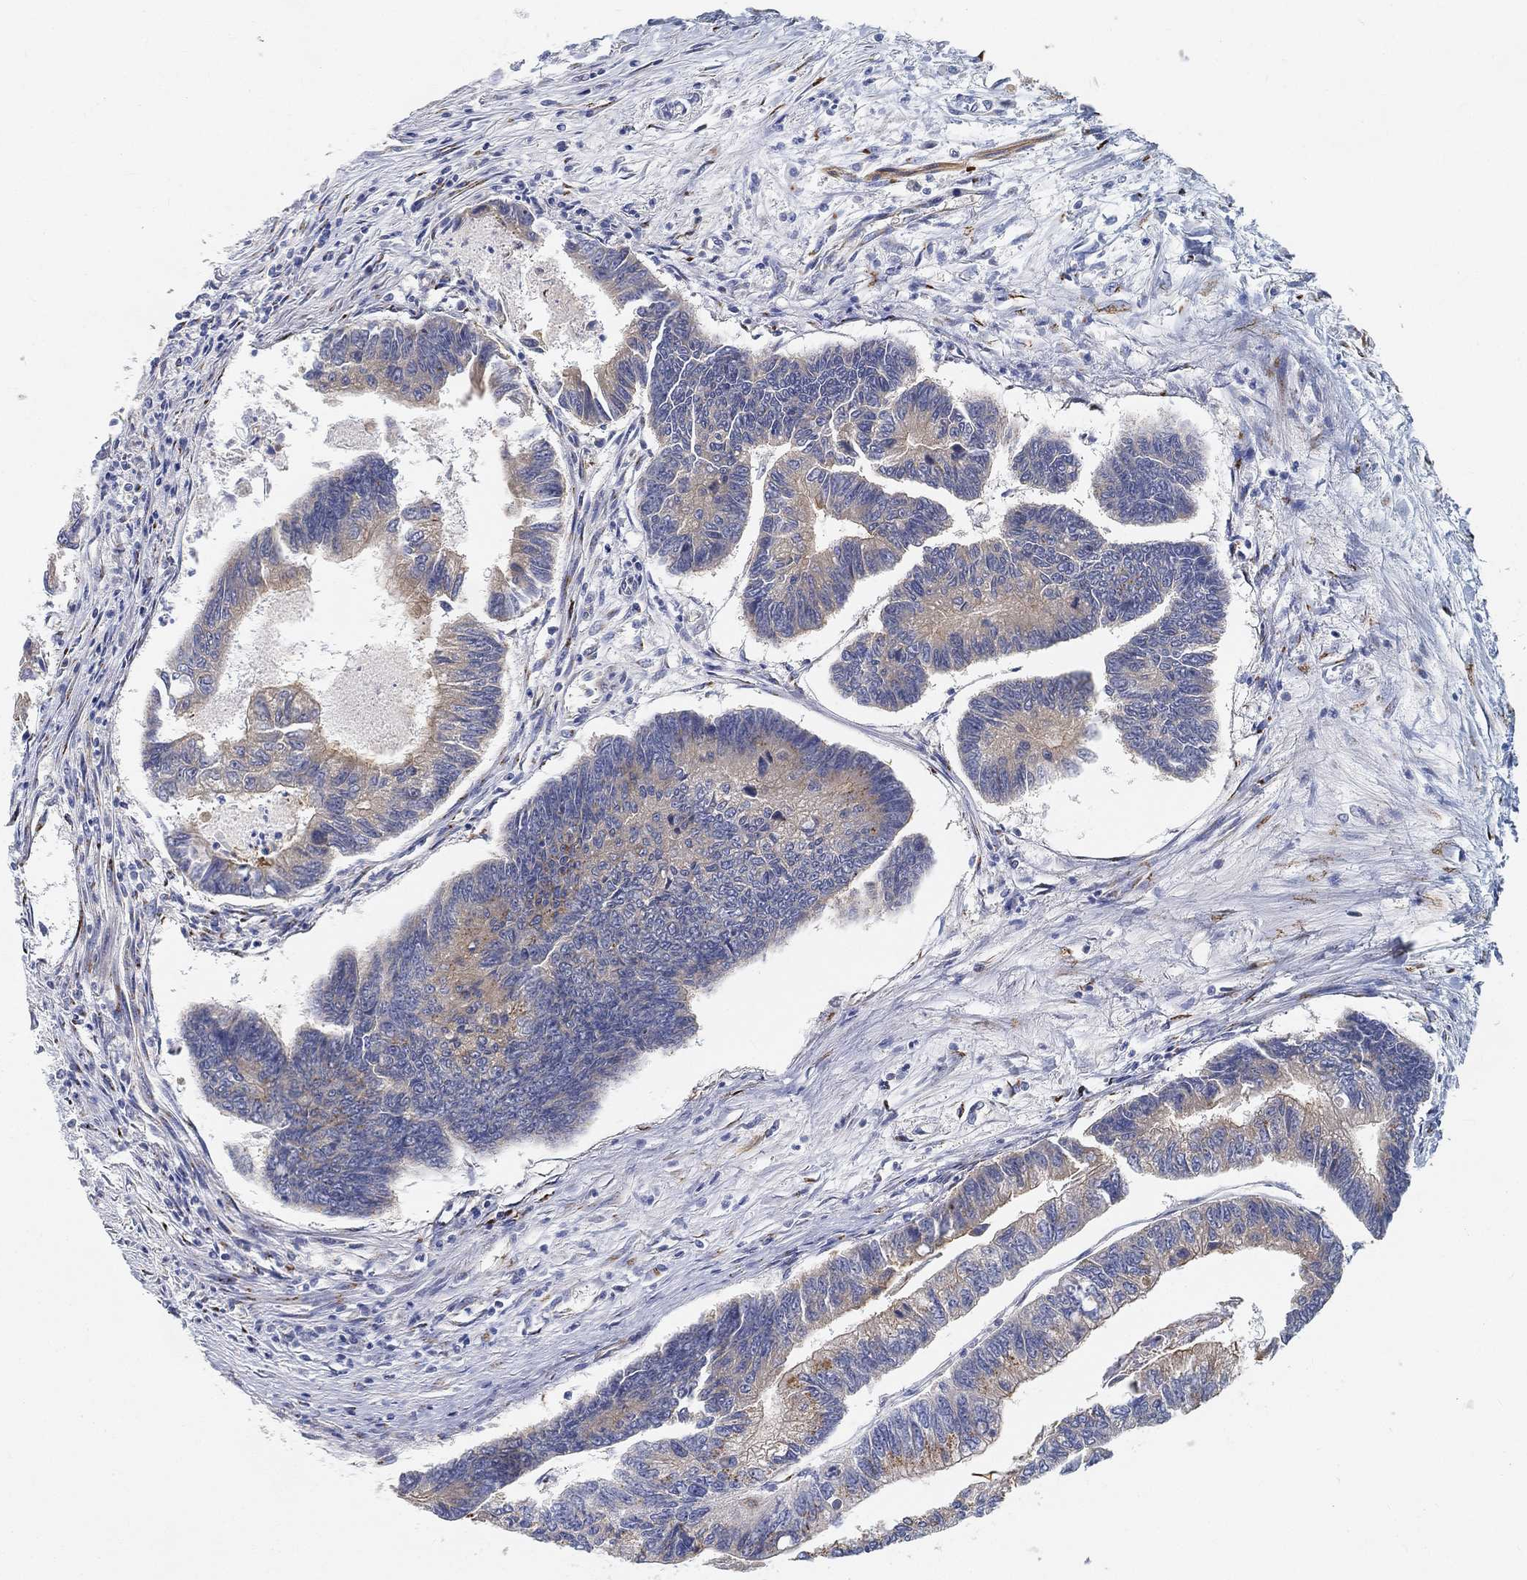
{"staining": {"intensity": "weak", "quantity": "25%-75%", "location": "cytoplasmic/membranous"}, "tissue": "colorectal cancer", "cell_type": "Tumor cells", "image_type": "cancer", "snomed": [{"axis": "morphology", "description": "Adenocarcinoma, NOS"}, {"axis": "topography", "description": "Colon"}], "caption": "Weak cytoplasmic/membranous staining is present in about 25%-75% of tumor cells in adenocarcinoma (colorectal).", "gene": "TMEM25", "patient": {"sex": "female", "age": 65}}